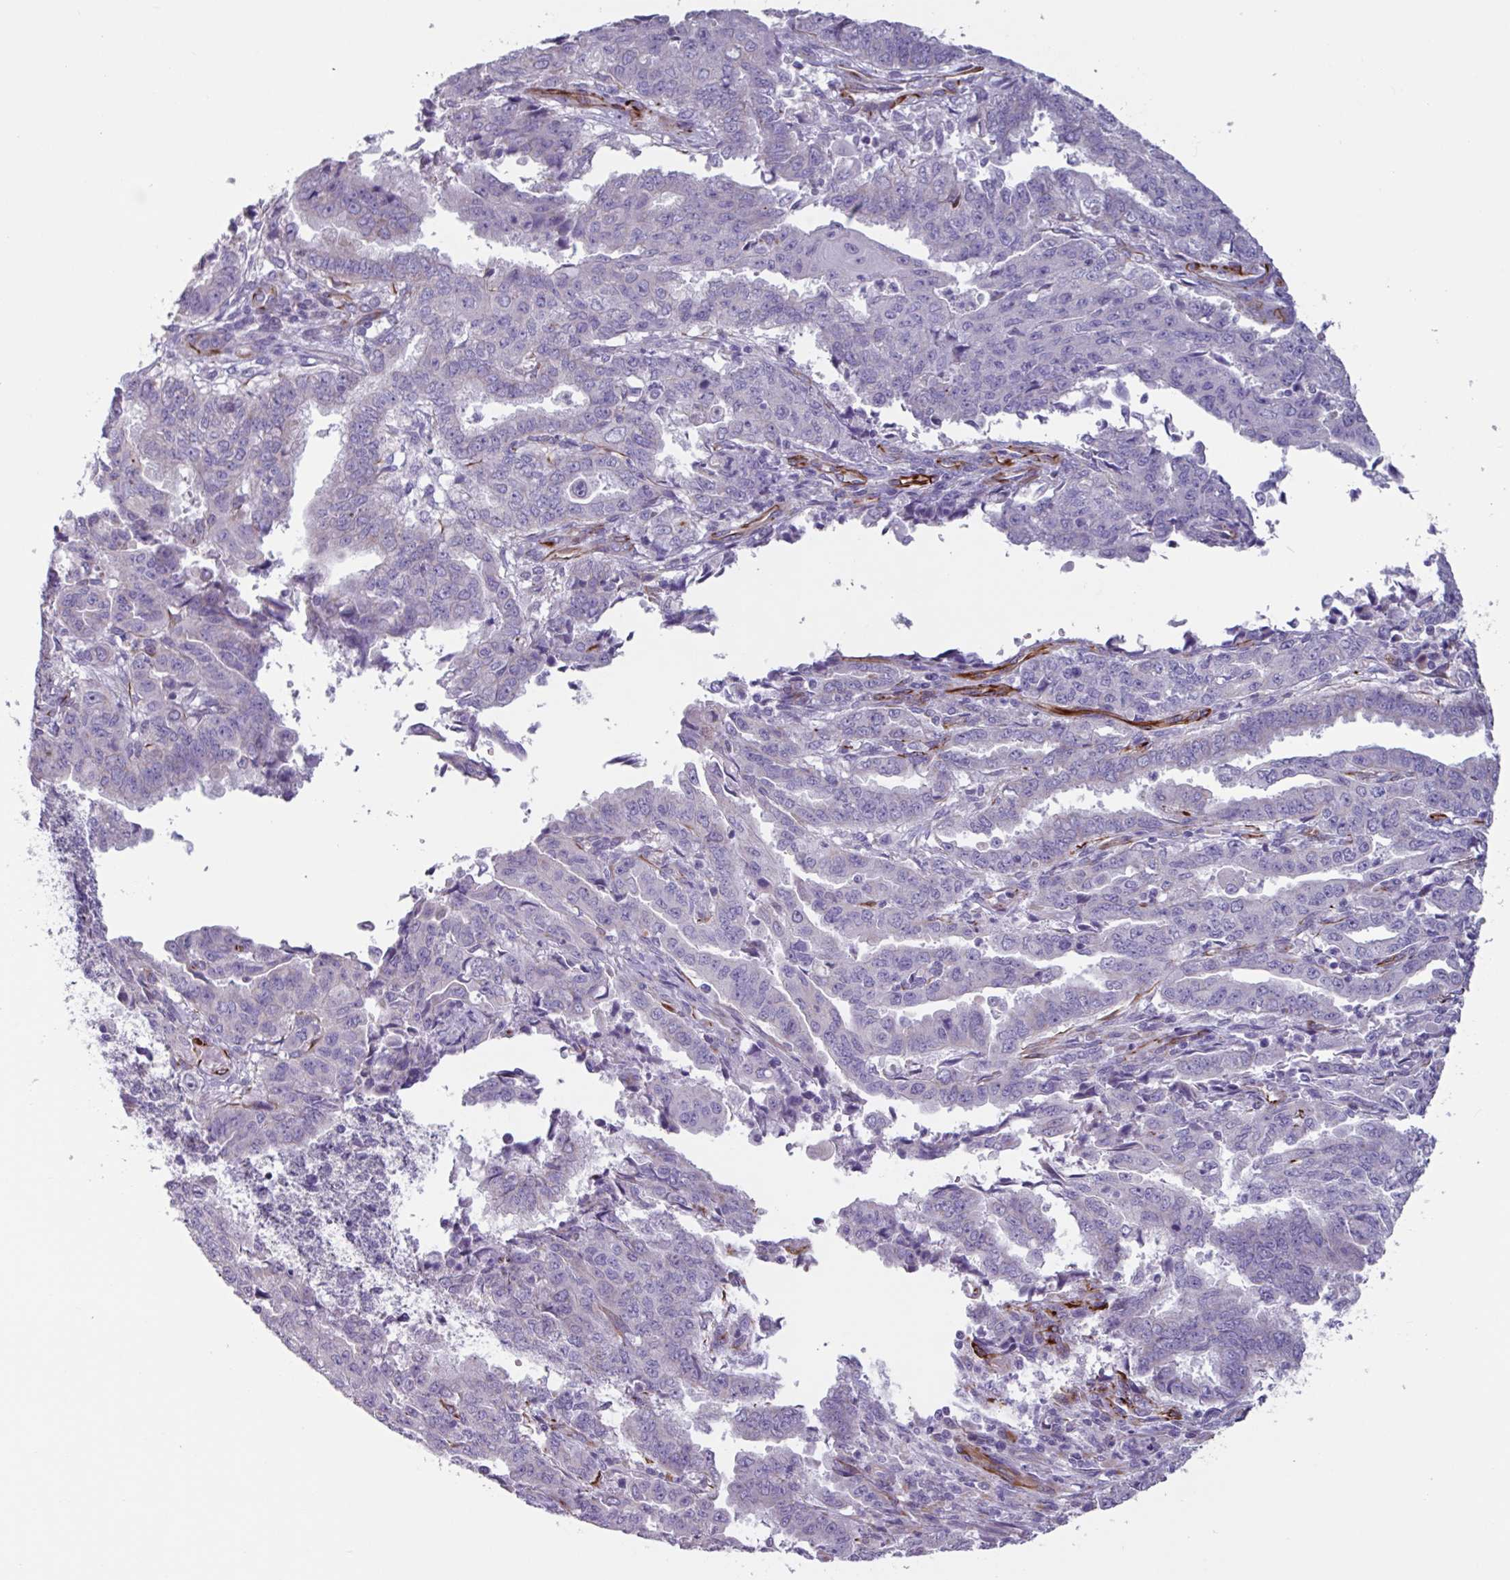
{"staining": {"intensity": "negative", "quantity": "none", "location": "none"}, "tissue": "endometrial cancer", "cell_type": "Tumor cells", "image_type": "cancer", "snomed": [{"axis": "morphology", "description": "Adenocarcinoma, NOS"}, {"axis": "topography", "description": "Endometrium"}], "caption": "Immunohistochemical staining of endometrial cancer (adenocarcinoma) reveals no significant expression in tumor cells.", "gene": "BTD", "patient": {"sex": "female", "age": 50}}